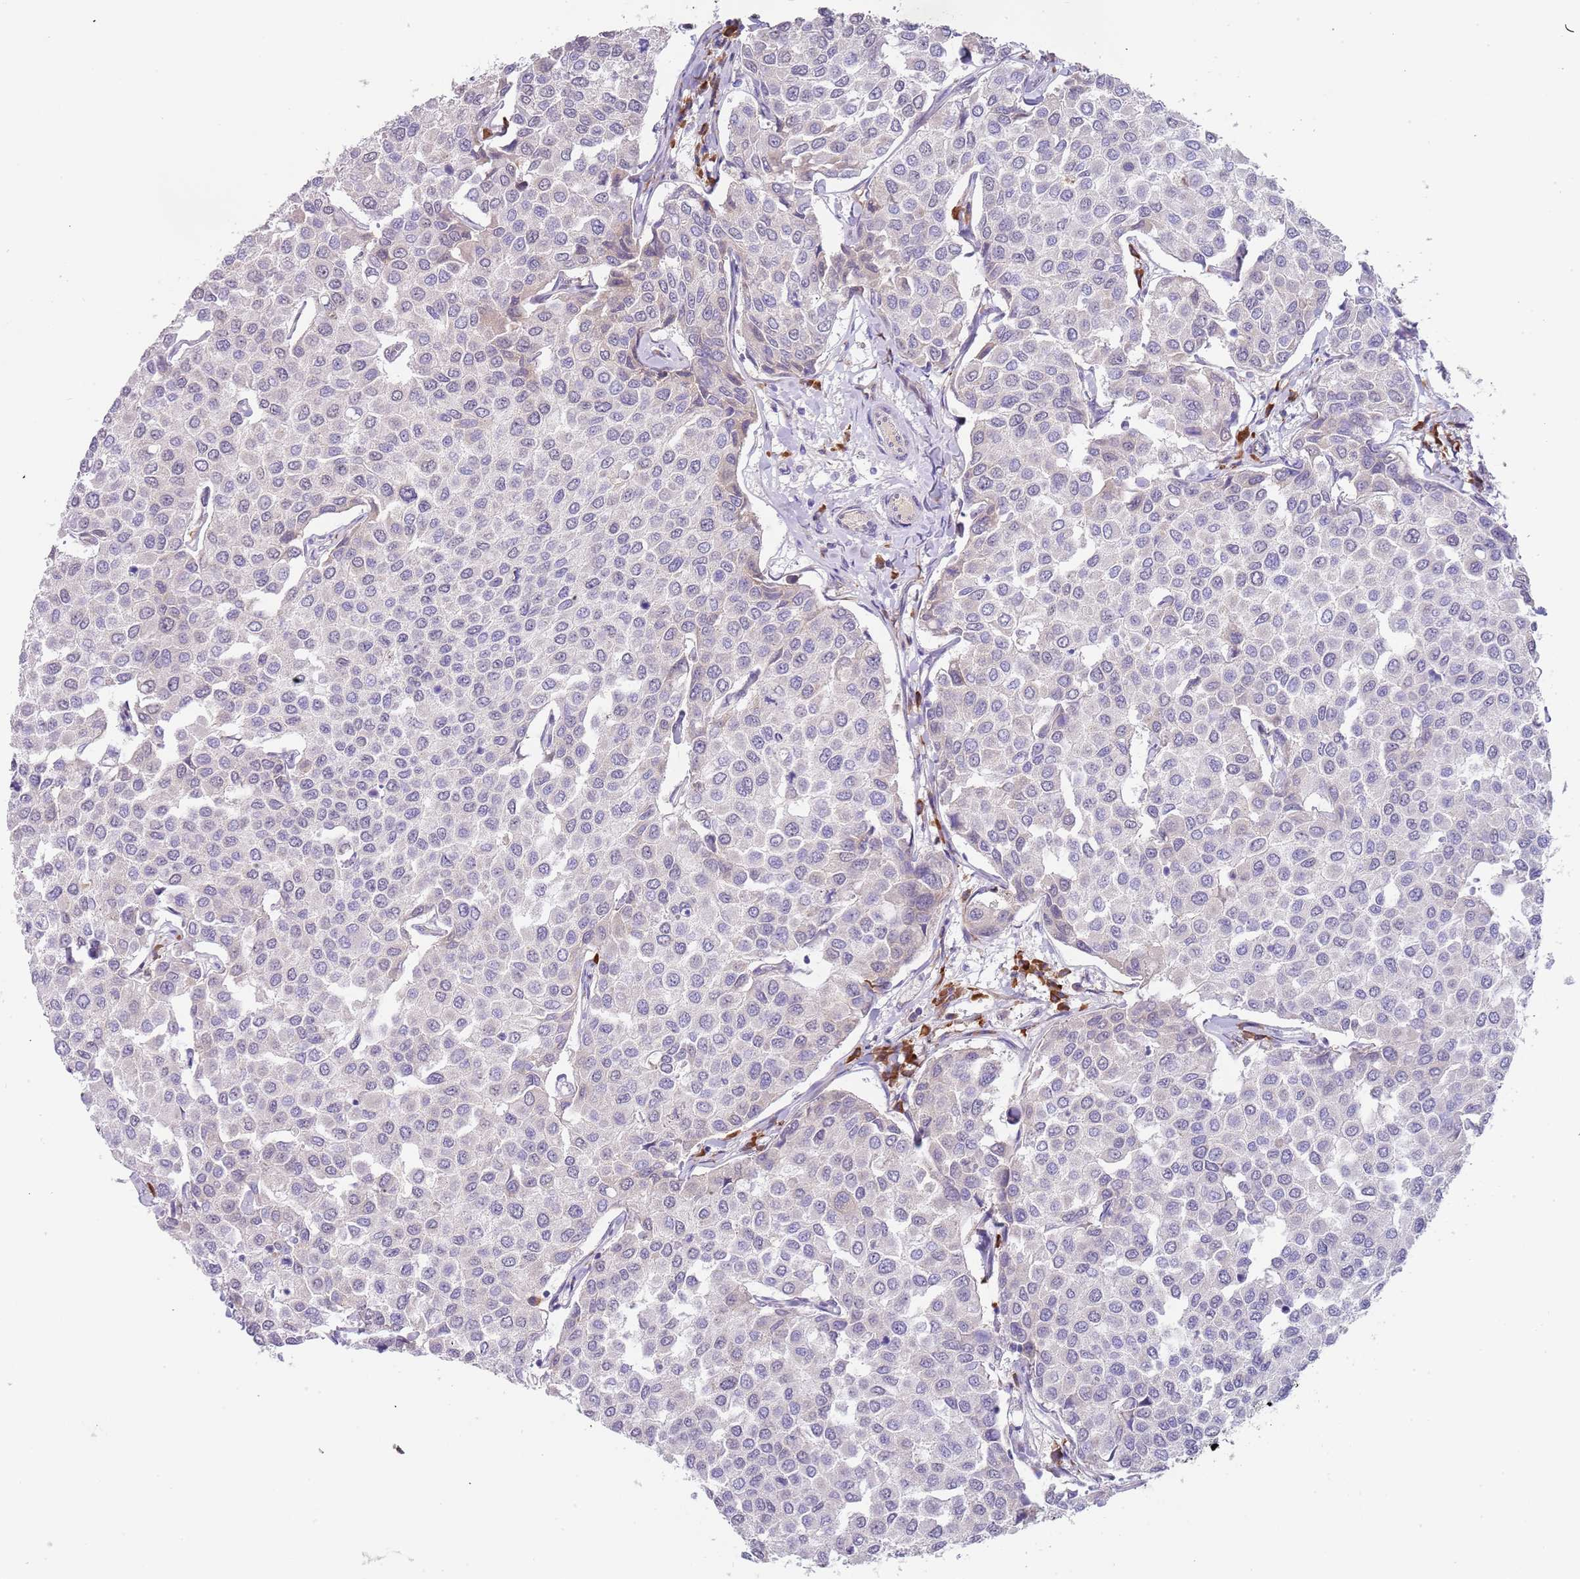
{"staining": {"intensity": "weak", "quantity": "<25%", "location": "cytoplasmic/membranous"}, "tissue": "breast cancer", "cell_type": "Tumor cells", "image_type": "cancer", "snomed": [{"axis": "morphology", "description": "Duct carcinoma"}, {"axis": "topography", "description": "Breast"}], "caption": "This is an immunohistochemistry micrograph of human breast cancer. There is no expression in tumor cells.", "gene": "TNRC6C", "patient": {"sex": "female", "age": 55}}